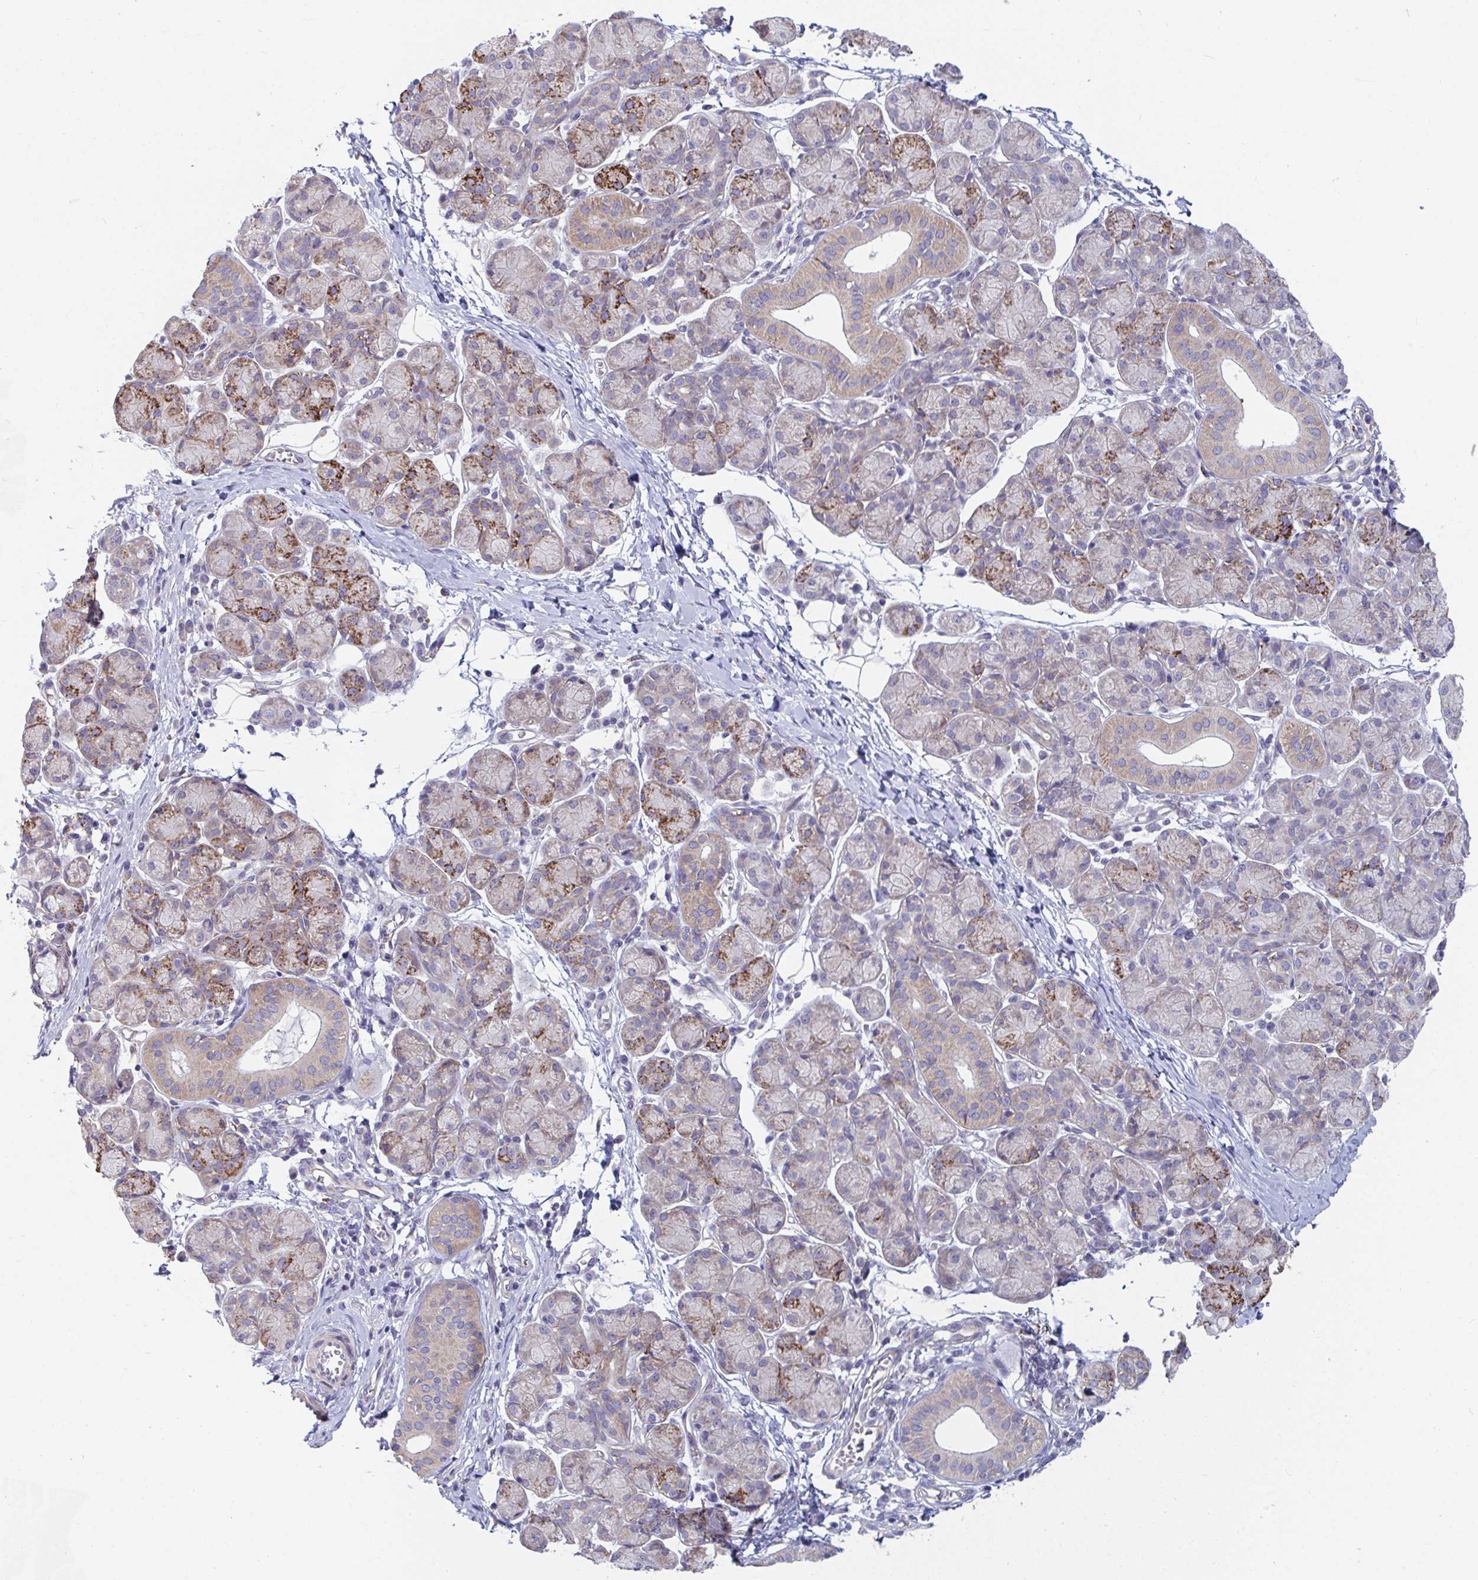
{"staining": {"intensity": "moderate", "quantity": "25%-75%", "location": "cytoplasmic/membranous"}, "tissue": "salivary gland", "cell_type": "Glandular cells", "image_type": "normal", "snomed": [{"axis": "morphology", "description": "Normal tissue, NOS"}, {"axis": "morphology", "description": "Inflammation, NOS"}, {"axis": "topography", "description": "Lymph node"}, {"axis": "topography", "description": "Salivary gland"}], "caption": "The image shows a brown stain indicating the presence of a protein in the cytoplasmic/membranous of glandular cells in salivary gland. Immunohistochemistry (ihc) stains the protein of interest in brown and the nuclei are stained blue.", "gene": "FAM156A", "patient": {"sex": "male", "age": 3}}